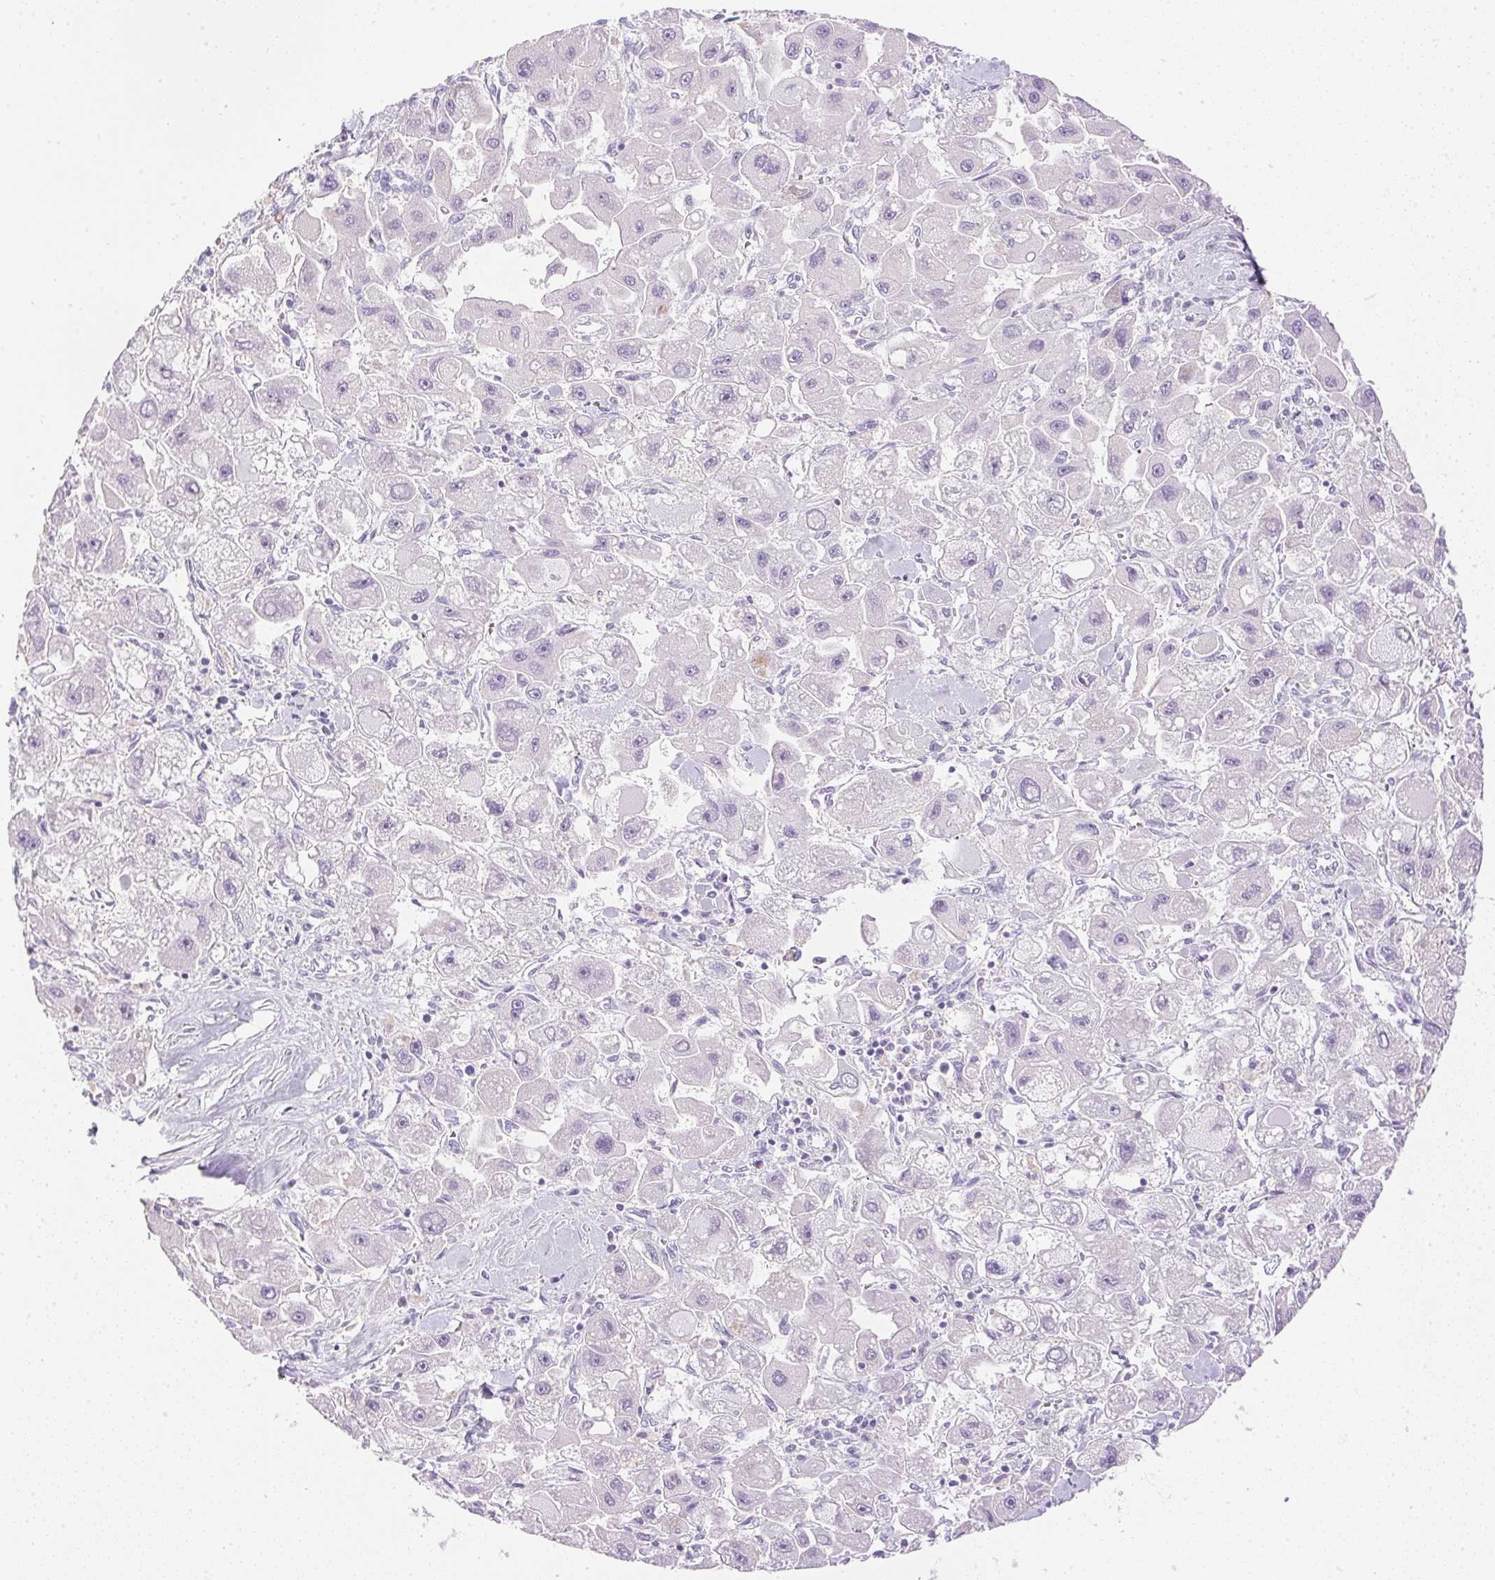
{"staining": {"intensity": "negative", "quantity": "none", "location": "none"}, "tissue": "liver cancer", "cell_type": "Tumor cells", "image_type": "cancer", "snomed": [{"axis": "morphology", "description": "Carcinoma, Hepatocellular, NOS"}, {"axis": "topography", "description": "Liver"}], "caption": "DAB immunohistochemical staining of liver hepatocellular carcinoma exhibits no significant staining in tumor cells.", "gene": "ATP6V1G3", "patient": {"sex": "male", "age": 24}}